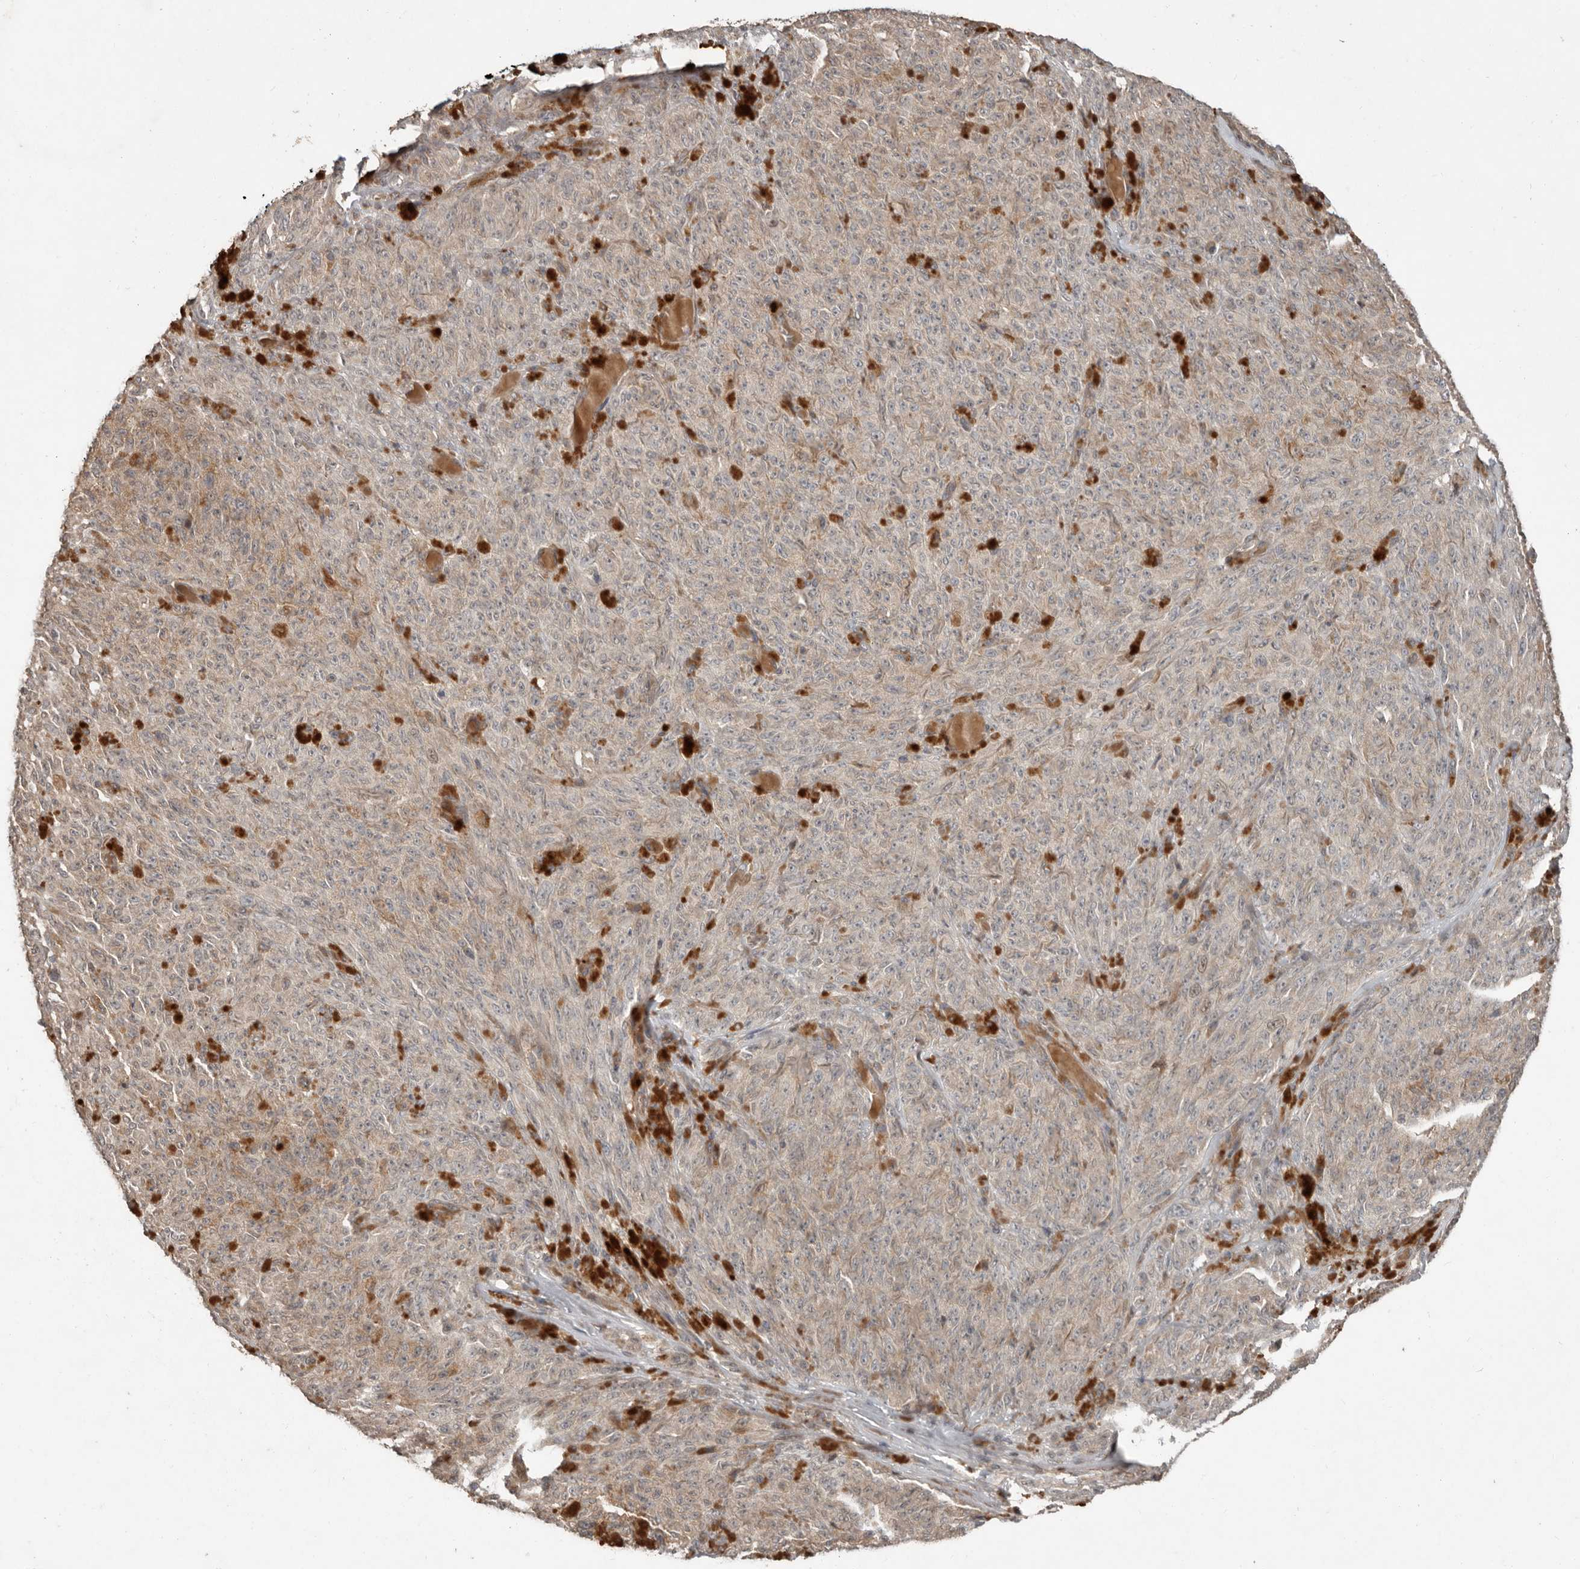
{"staining": {"intensity": "weak", "quantity": ">75%", "location": "cytoplasmic/membranous"}, "tissue": "melanoma", "cell_type": "Tumor cells", "image_type": "cancer", "snomed": [{"axis": "morphology", "description": "Malignant melanoma, NOS"}, {"axis": "topography", "description": "Skin"}], "caption": "Weak cytoplasmic/membranous protein staining is seen in approximately >75% of tumor cells in melanoma.", "gene": "SLC6A7", "patient": {"sex": "female", "age": 82}}